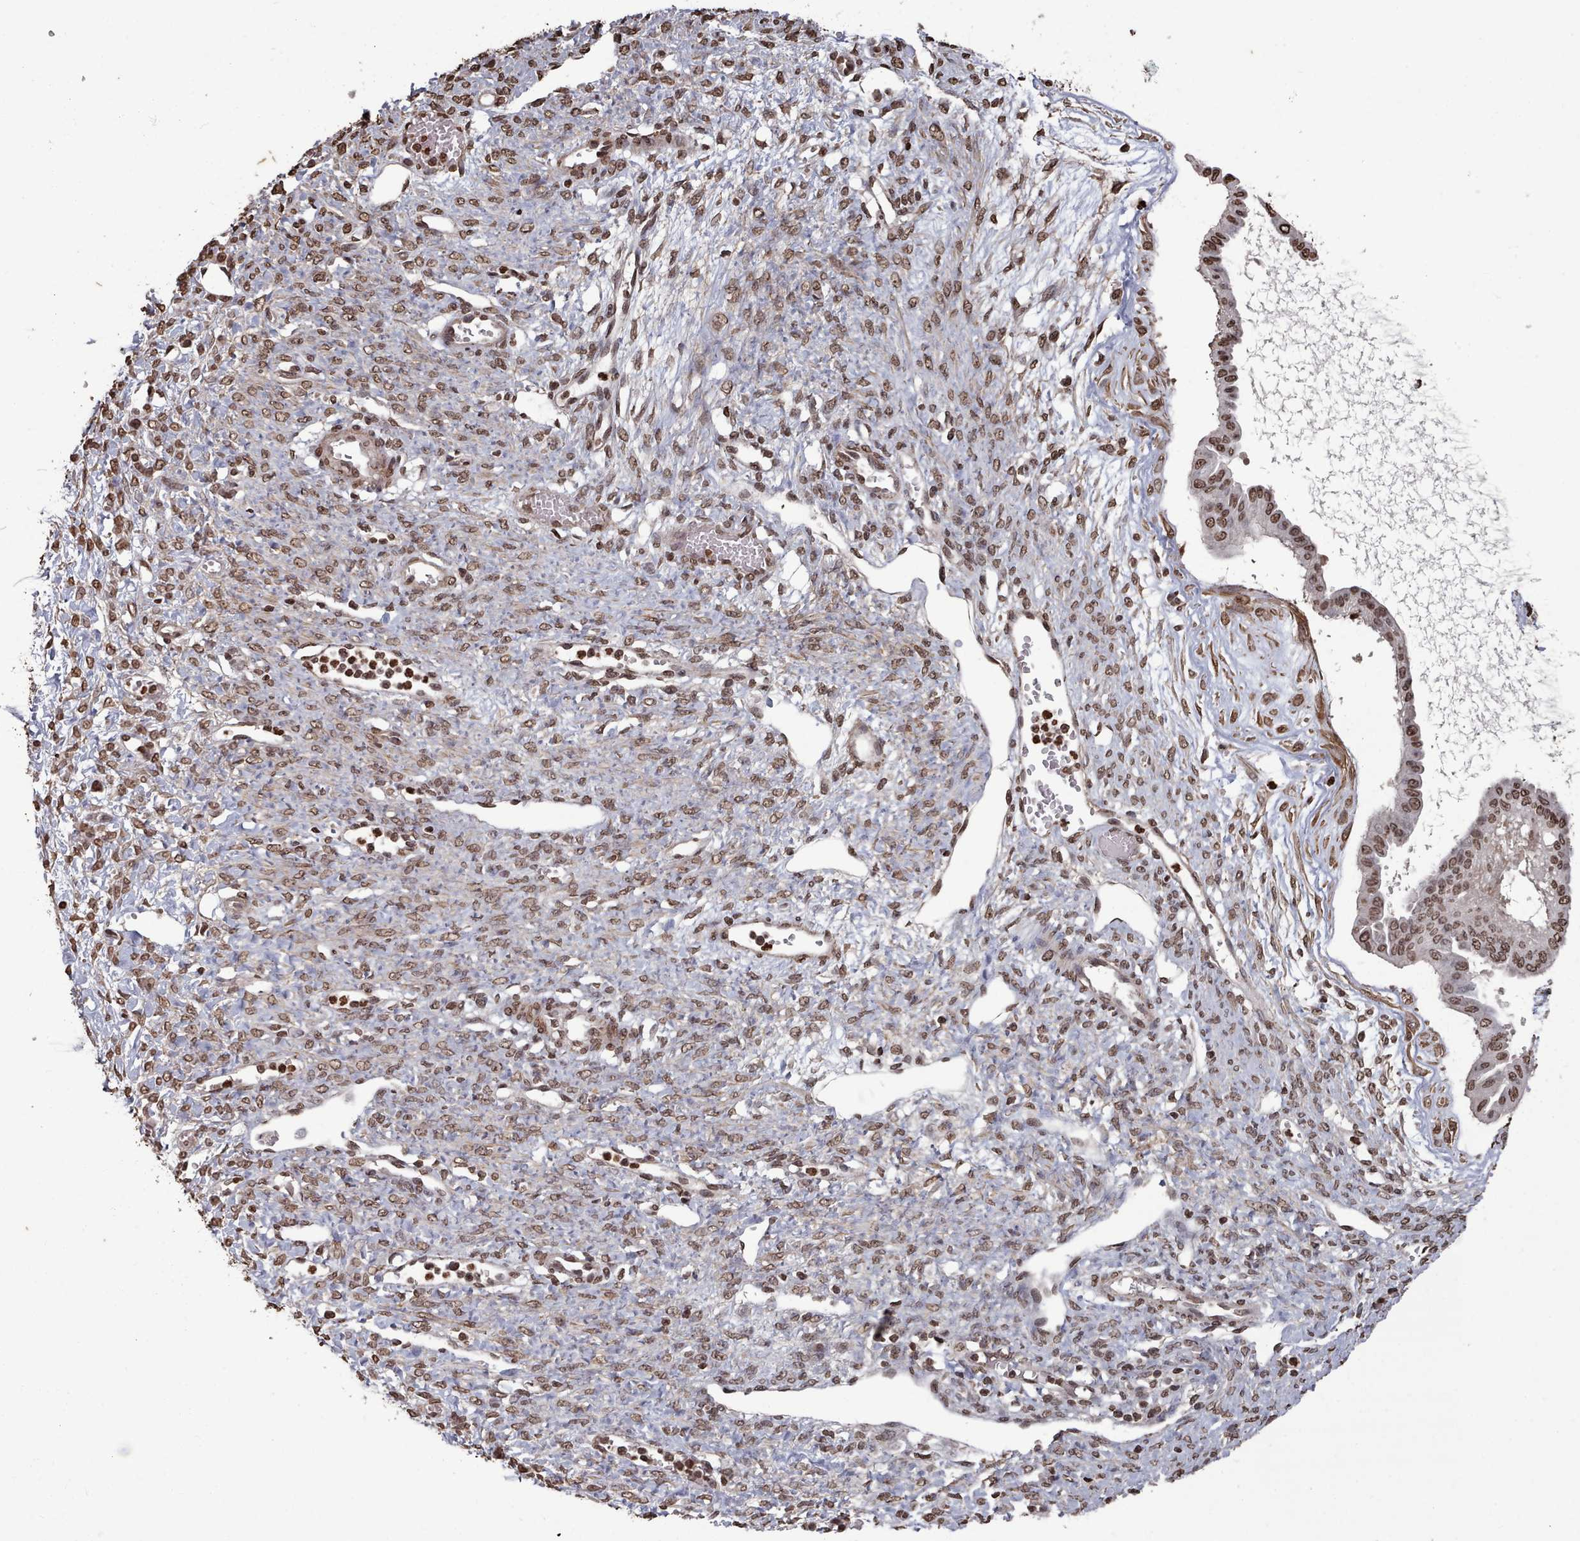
{"staining": {"intensity": "moderate", "quantity": ">75%", "location": "nuclear"}, "tissue": "ovarian cancer", "cell_type": "Tumor cells", "image_type": "cancer", "snomed": [{"axis": "morphology", "description": "Cystadenocarcinoma, mucinous, NOS"}, {"axis": "topography", "description": "Ovary"}], "caption": "A brown stain highlights moderate nuclear expression of a protein in human ovarian cancer (mucinous cystadenocarcinoma) tumor cells.", "gene": "PLEKHG5", "patient": {"sex": "female", "age": 73}}